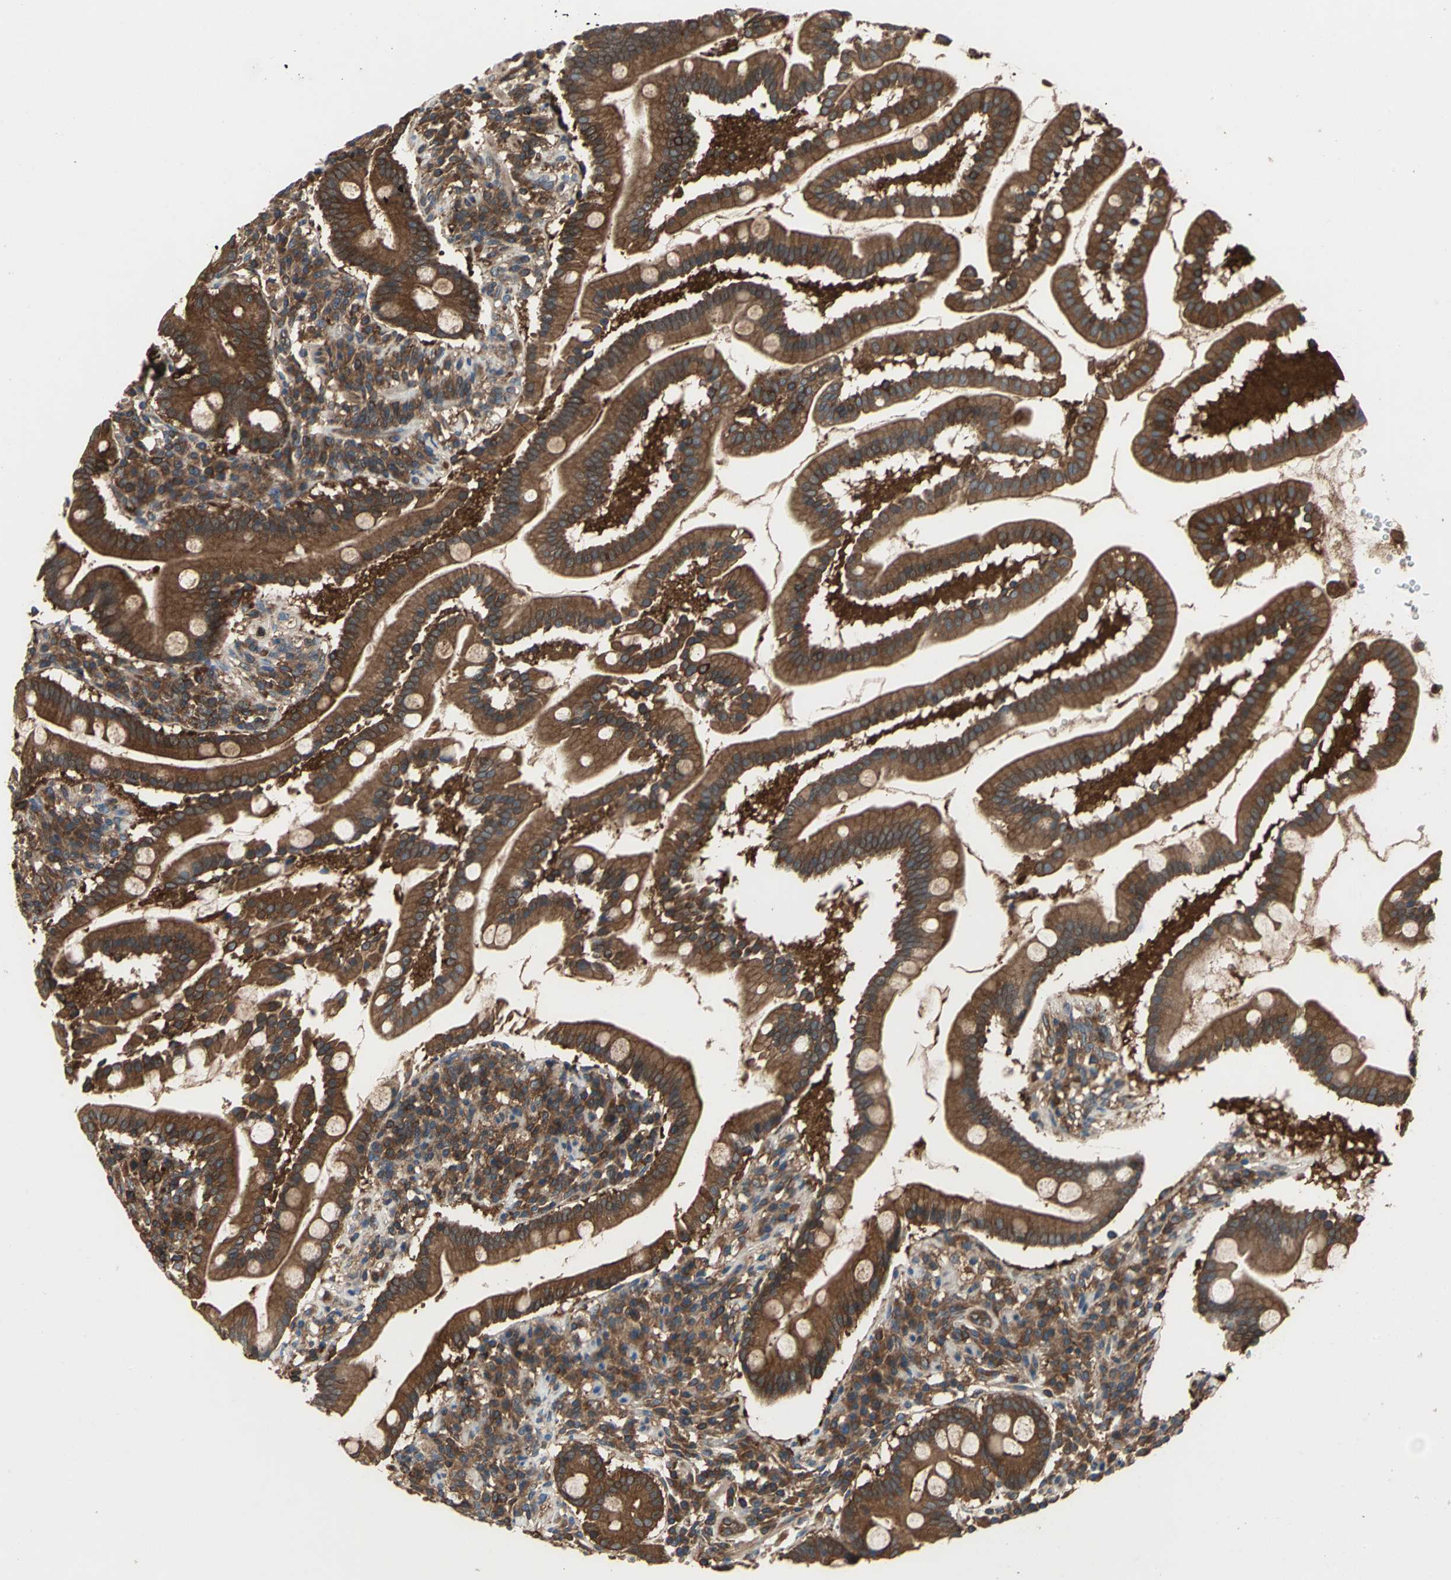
{"staining": {"intensity": "strong", "quantity": ">75%", "location": "cytoplasmic/membranous"}, "tissue": "duodenum", "cell_type": "Glandular cells", "image_type": "normal", "snomed": [{"axis": "morphology", "description": "Normal tissue, NOS"}, {"axis": "topography", "description": "Duodenum"}], "caption": "Glandular cells demonstrate high levels of strong cytoplasmic/membranous positivity in about >75% of cells in unremarkable duodenum.", "gene": "CAPN1", "patient": {"sex": "male", "age": 50}}